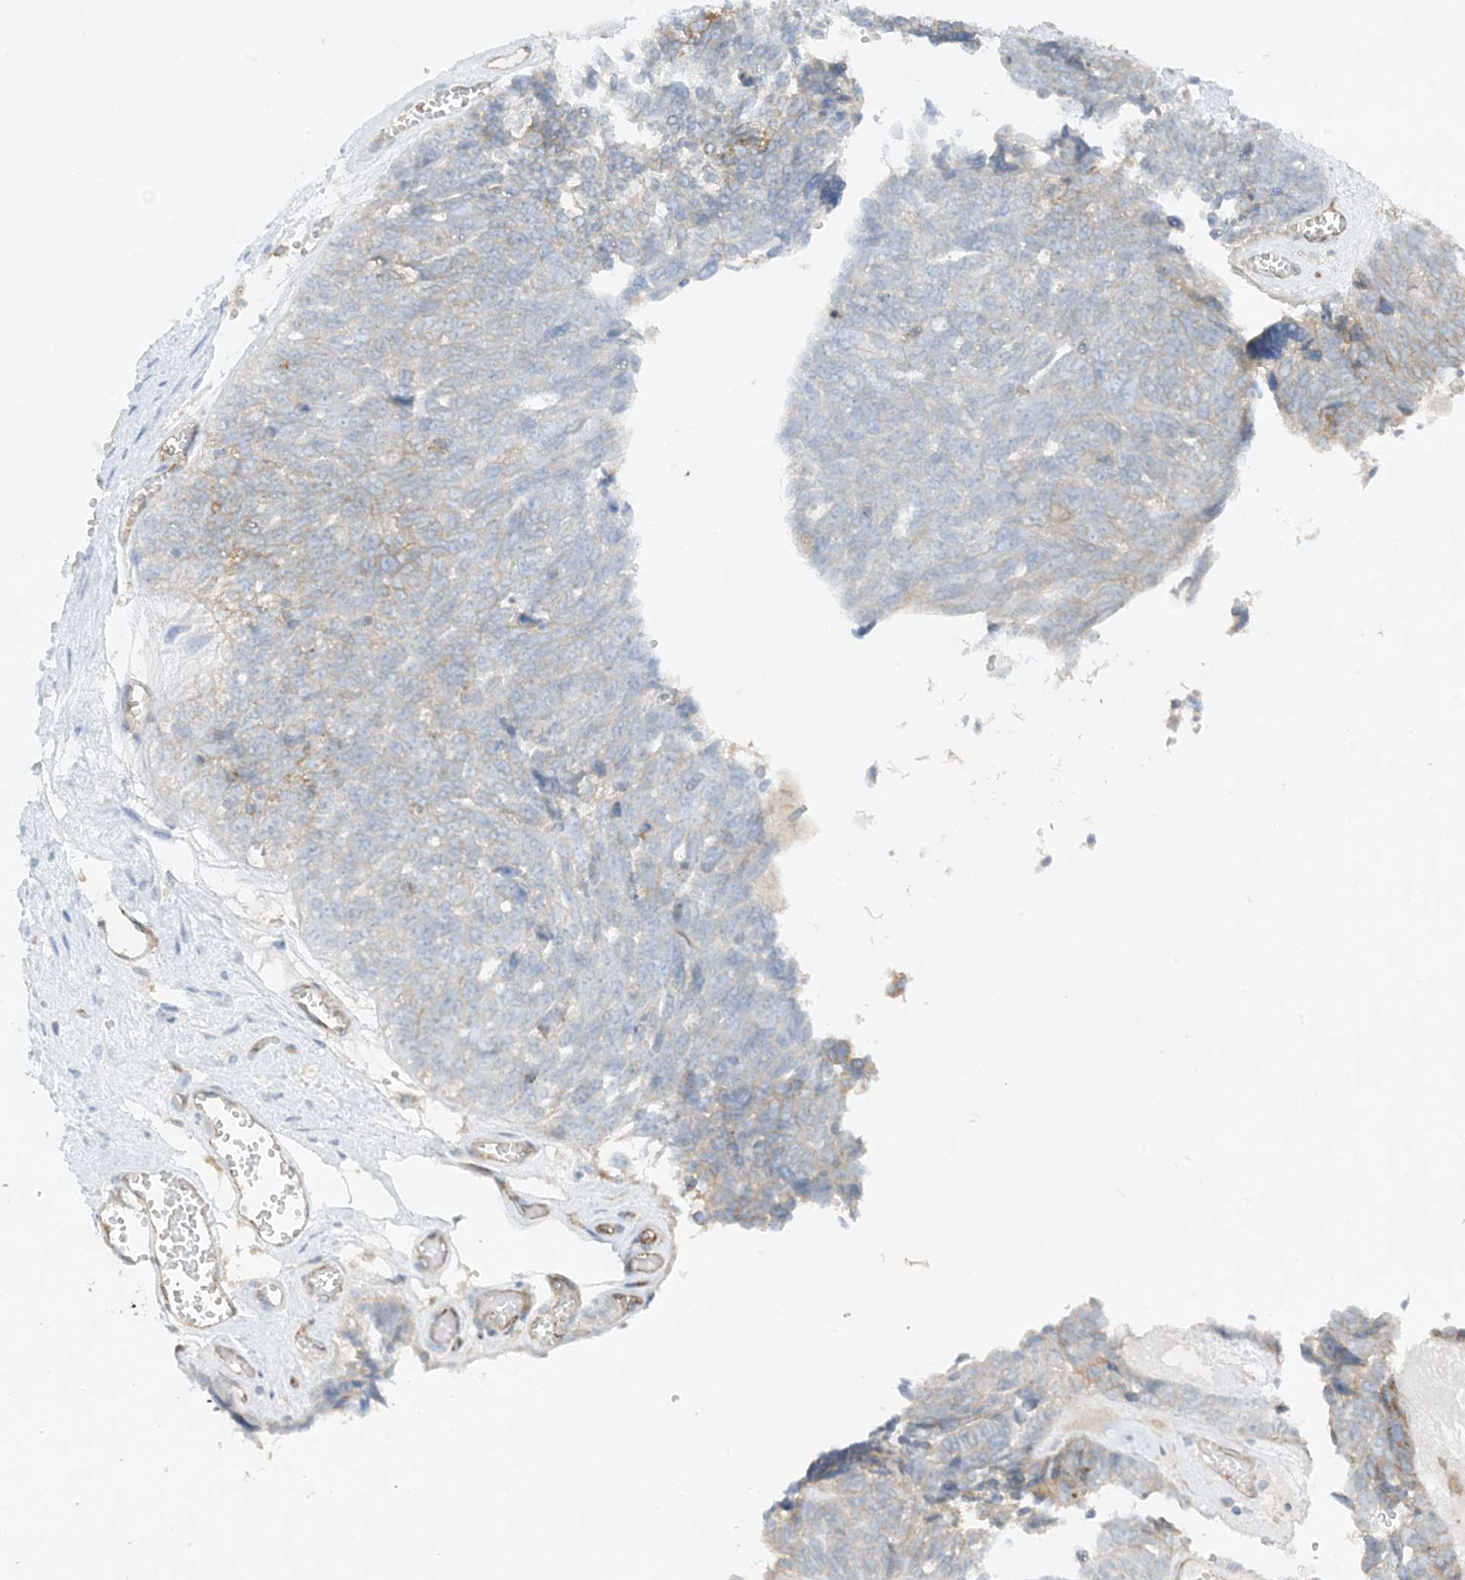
{"staining": {"intensity": "weak", "quantity": "<25%", "location": "cytoplasmic/membranous"}, "tissue": "ovarian cancer", "cell_type": "Tumor cells", "image_type": "cancer", "snomed": [{"axis": "morphology", "description": "Cystadenocarcinoma, serous, NOS"}, {"axis": "topography", "description": "Ovary"}], "caption": "Tumor cells are negative for protein expression in human ovarian cancer.", "gene": "HLA-E", "patient": {"sex": "female", "age": 79}}